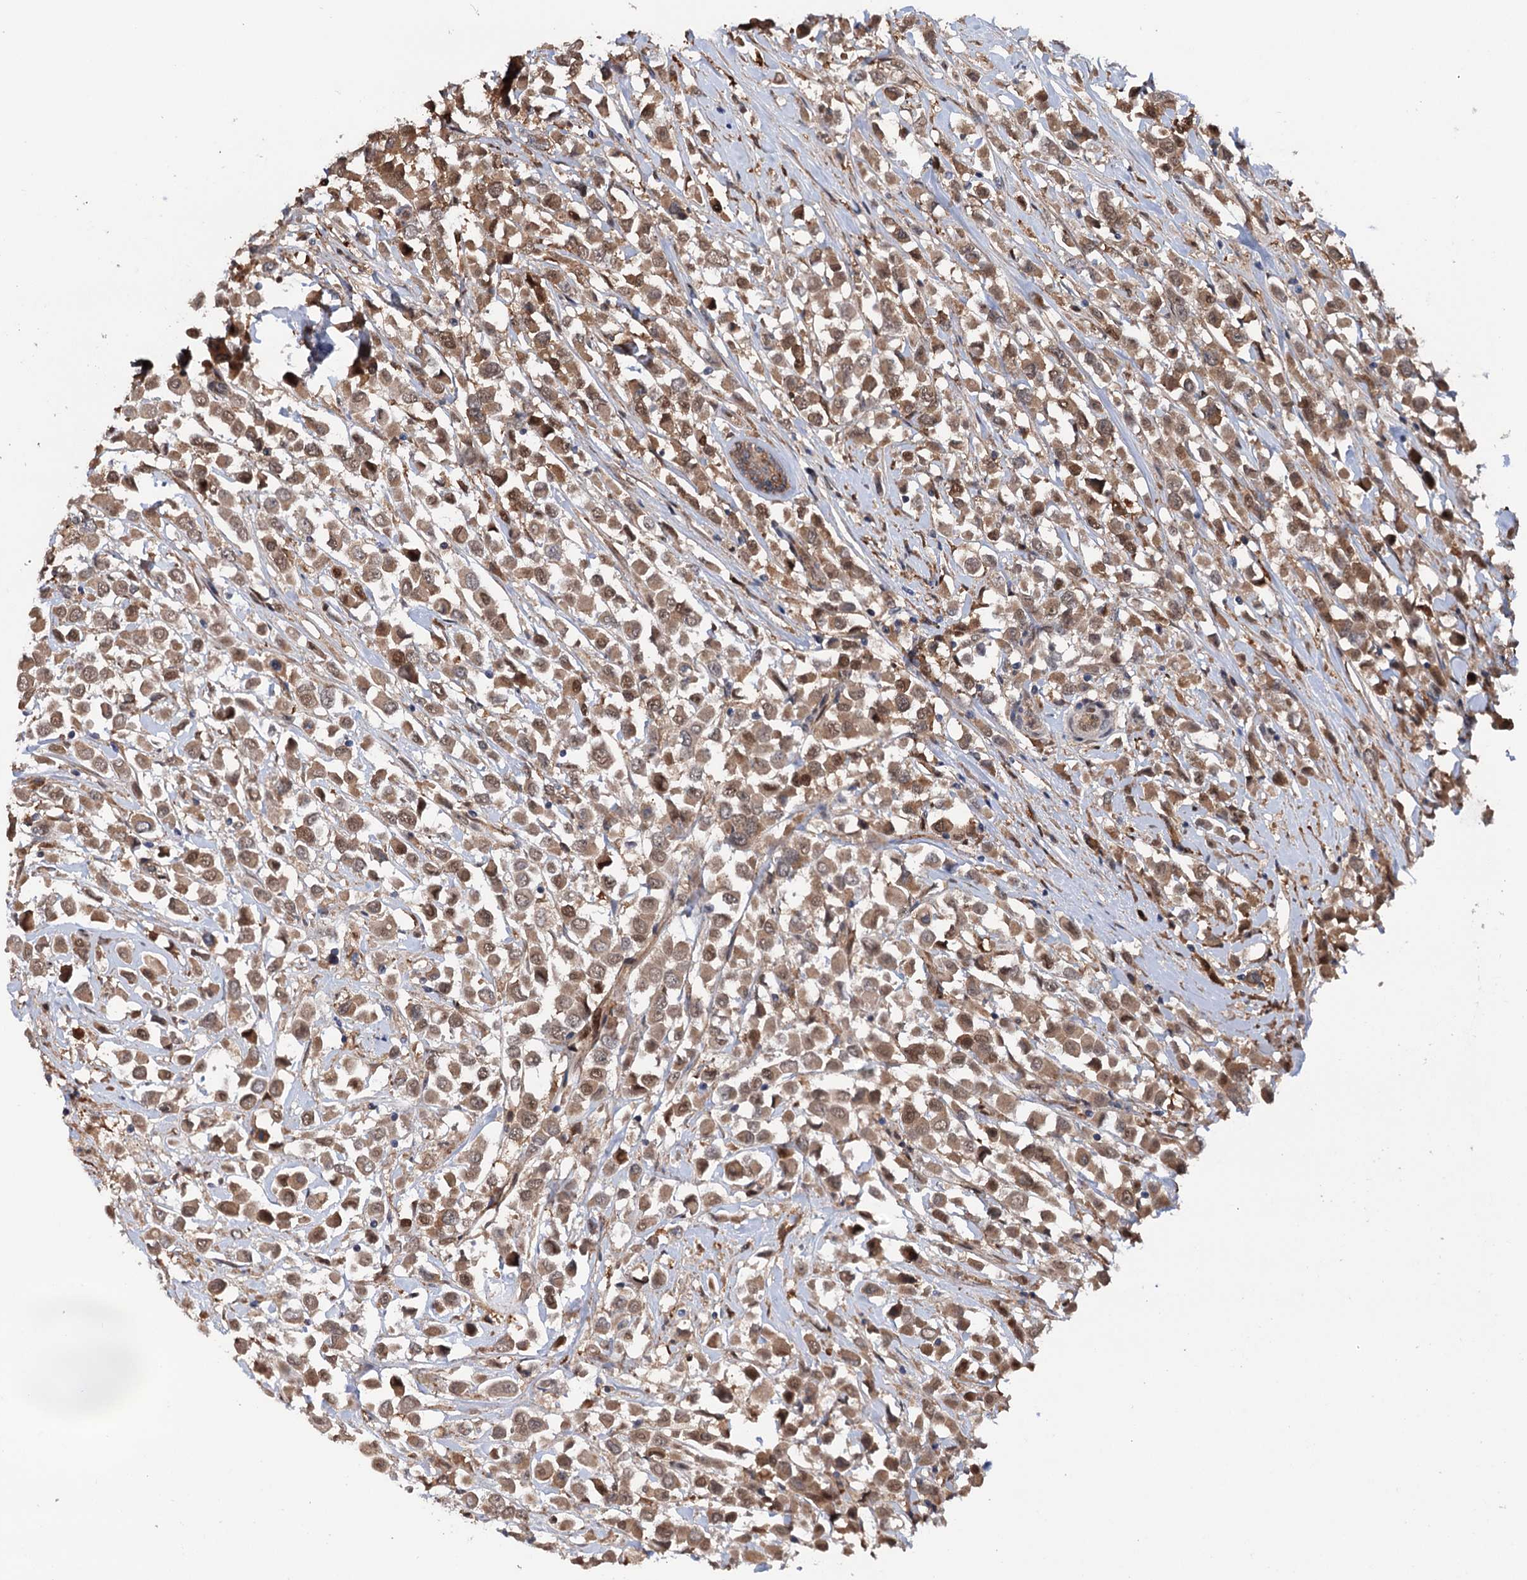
{"staining": {"intensity": "moderate", "quantity": ">75%", "location": "cytoplasmic/membranous,nuclear"}, "tissue": "breast cancer", "cell_type": "Tumor cells", "image_type": "cancer", "snomed": [{"axis": "morphology", "description": "Duct carcinoma"}, {"axis": "topography", "description": "Breast"}], "caption": "A photomicrograph of human intraductal carcinoma (breast) stained for a protein exhibits moderate cytoplasmic/membranous and nuclear brown staining in tumor cells.", "gene": "NCAPD2", "patient": {"sex": "female", "age": 61}}